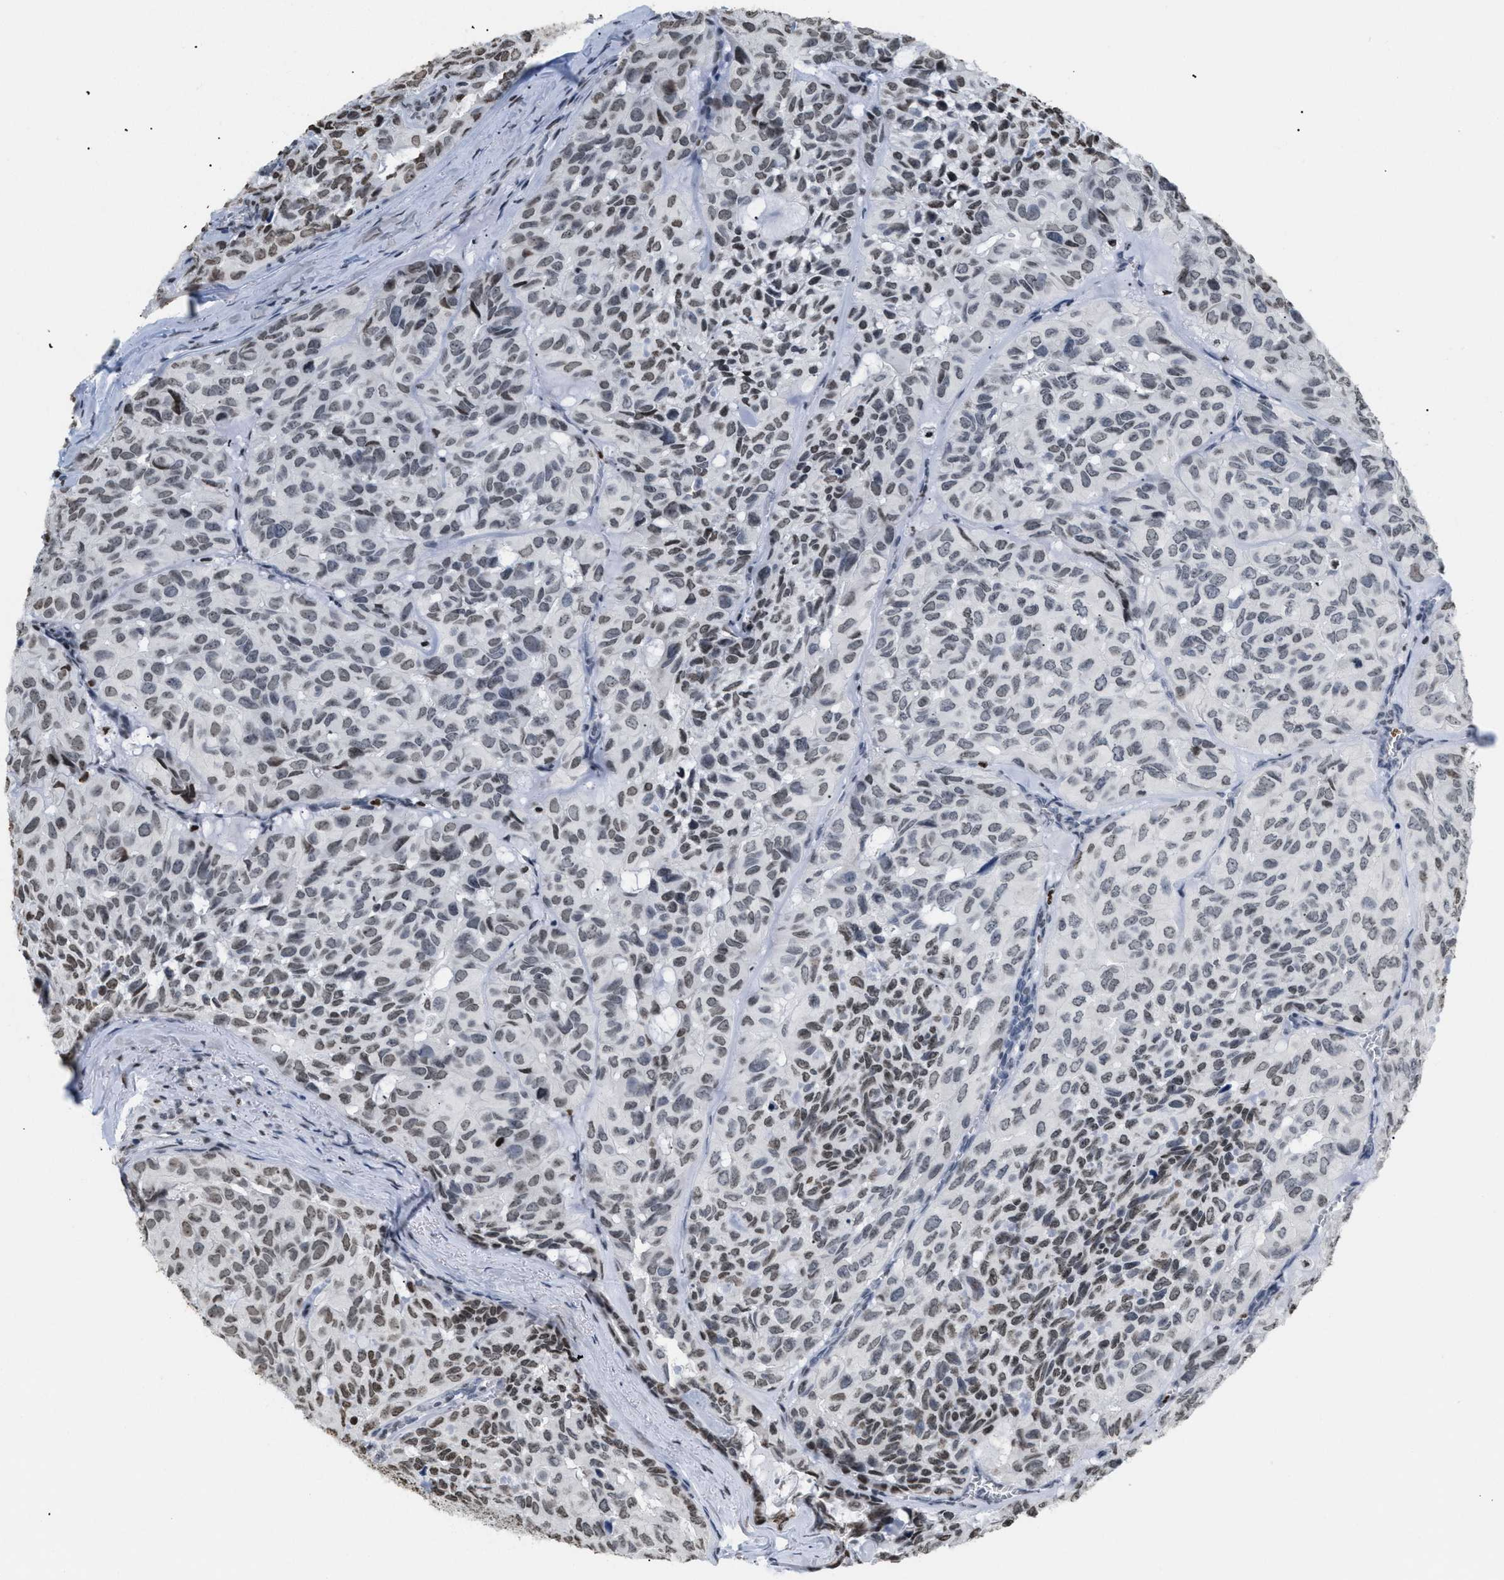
{"staining": {"intensity": "moderate", "quantity": ">75%", "location": "nuclear"}, "tissue": "head and neck cancer", "cell_type": "Tumor cells", "image_type": "cancer", "snomed": [{"axis": "morphology", "description": "Adenocarcinoma, NOS"}, {"axis": "topography", "description": "Salivary gland, NOS"}, {"axis": "topography", "description": "Head-Neck"}], "caption": "Approximately >75% of tumor cells in head and neck adenocarcinoma reveal moderate nuclear protein expression as visualized by brown immunohistochemical staining.", "gene": "HMGN2", "patient": {"sex": "female", "age": 76}}